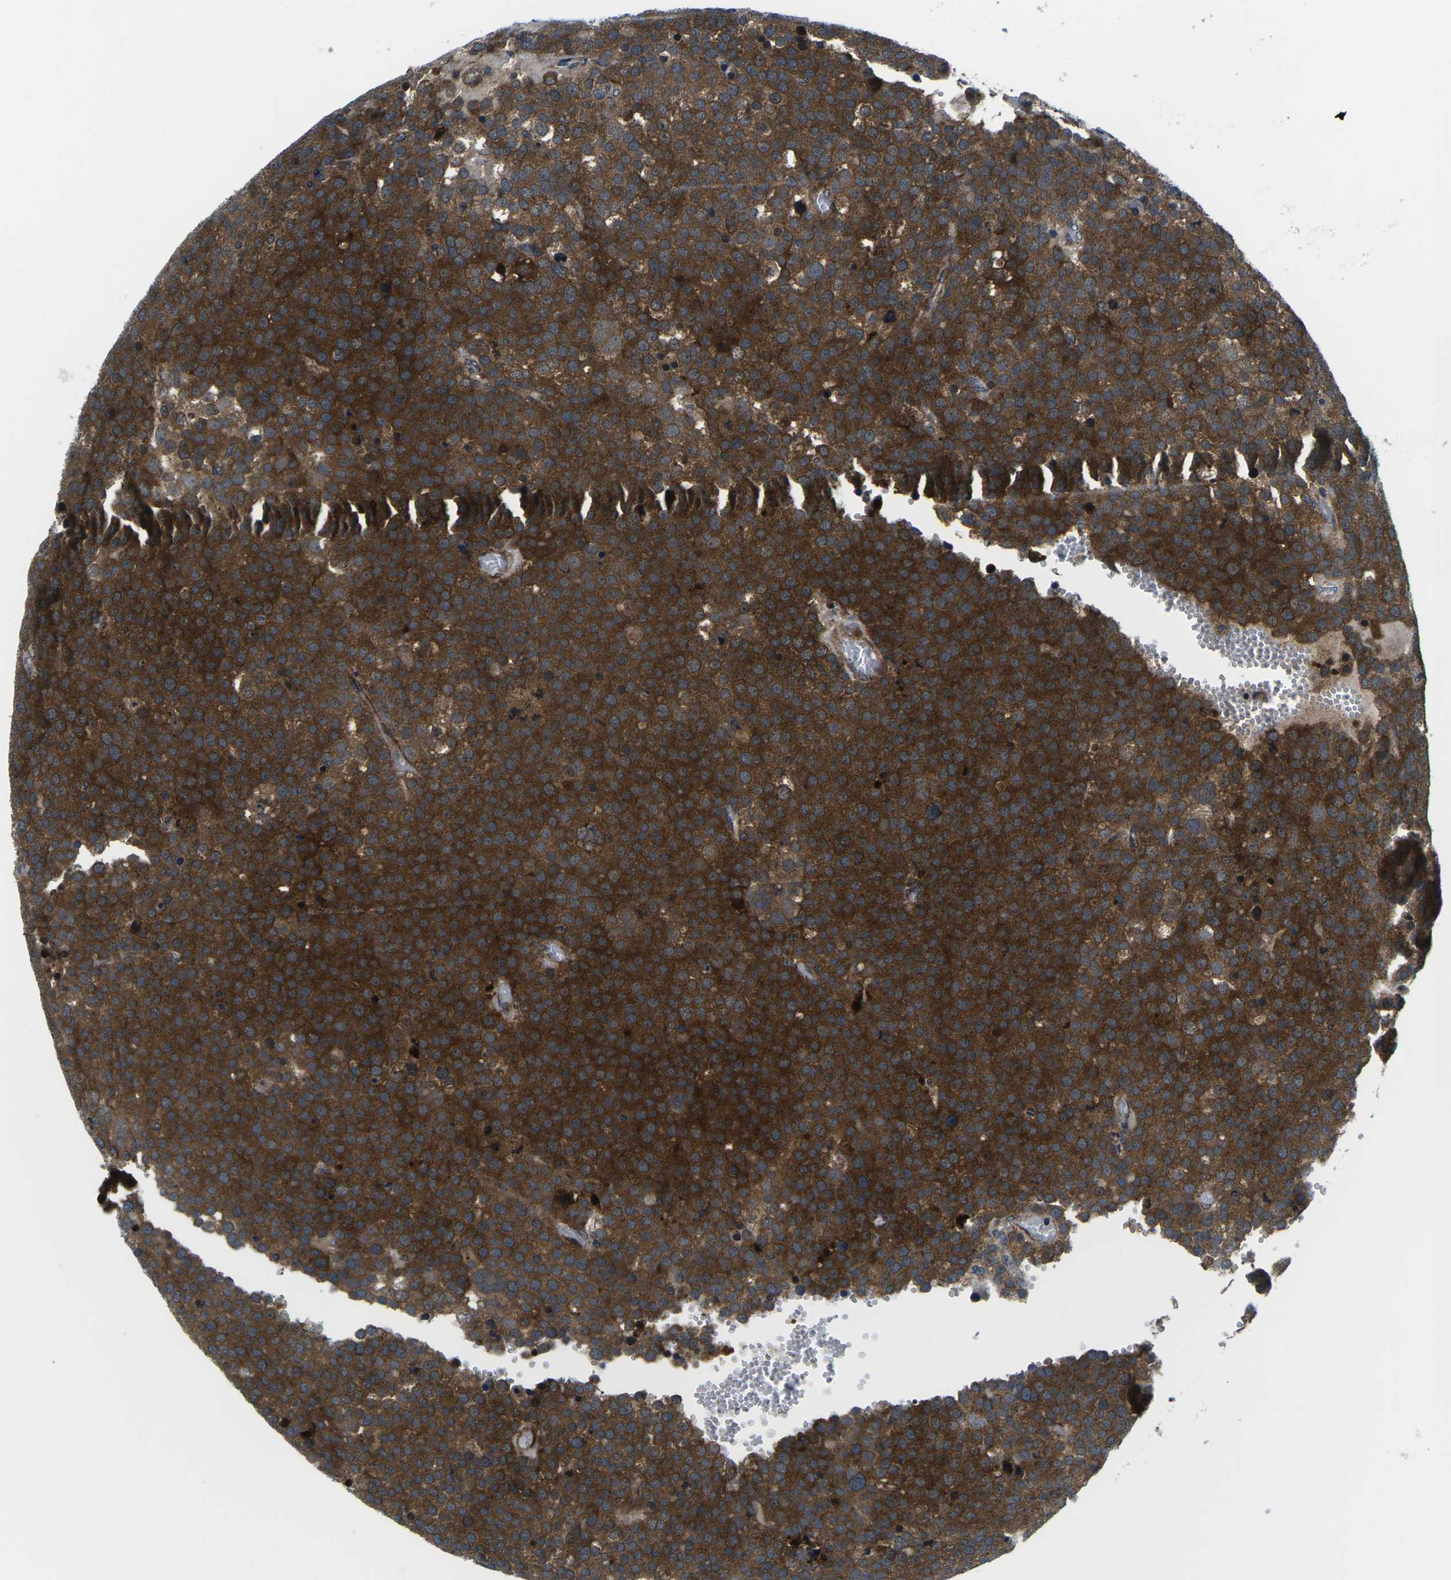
{"staining": {"intensity": "strong", "quantity": ">75%", "location": "cytoplasmic/membranous"}, "tissue": "testis cancer", "cell_type": "Tumor cells", "image_type": "cancer", "snomed": [{"axis": "morphology", "description": "Normal tissue, NOS"}, {"axis": "morphology", "description": "Seminoma, NOS"}, {"axis": "topography", "description": "Testis"}], "caption": "An image of seminoma (testis) stained for a protein reveals strong cytoplasmic/membranous brown staining in tumor cells. Nuclei are stained in blue.", "gene": "EIF4E", "patient": {"sex": "male", "age": 71}}